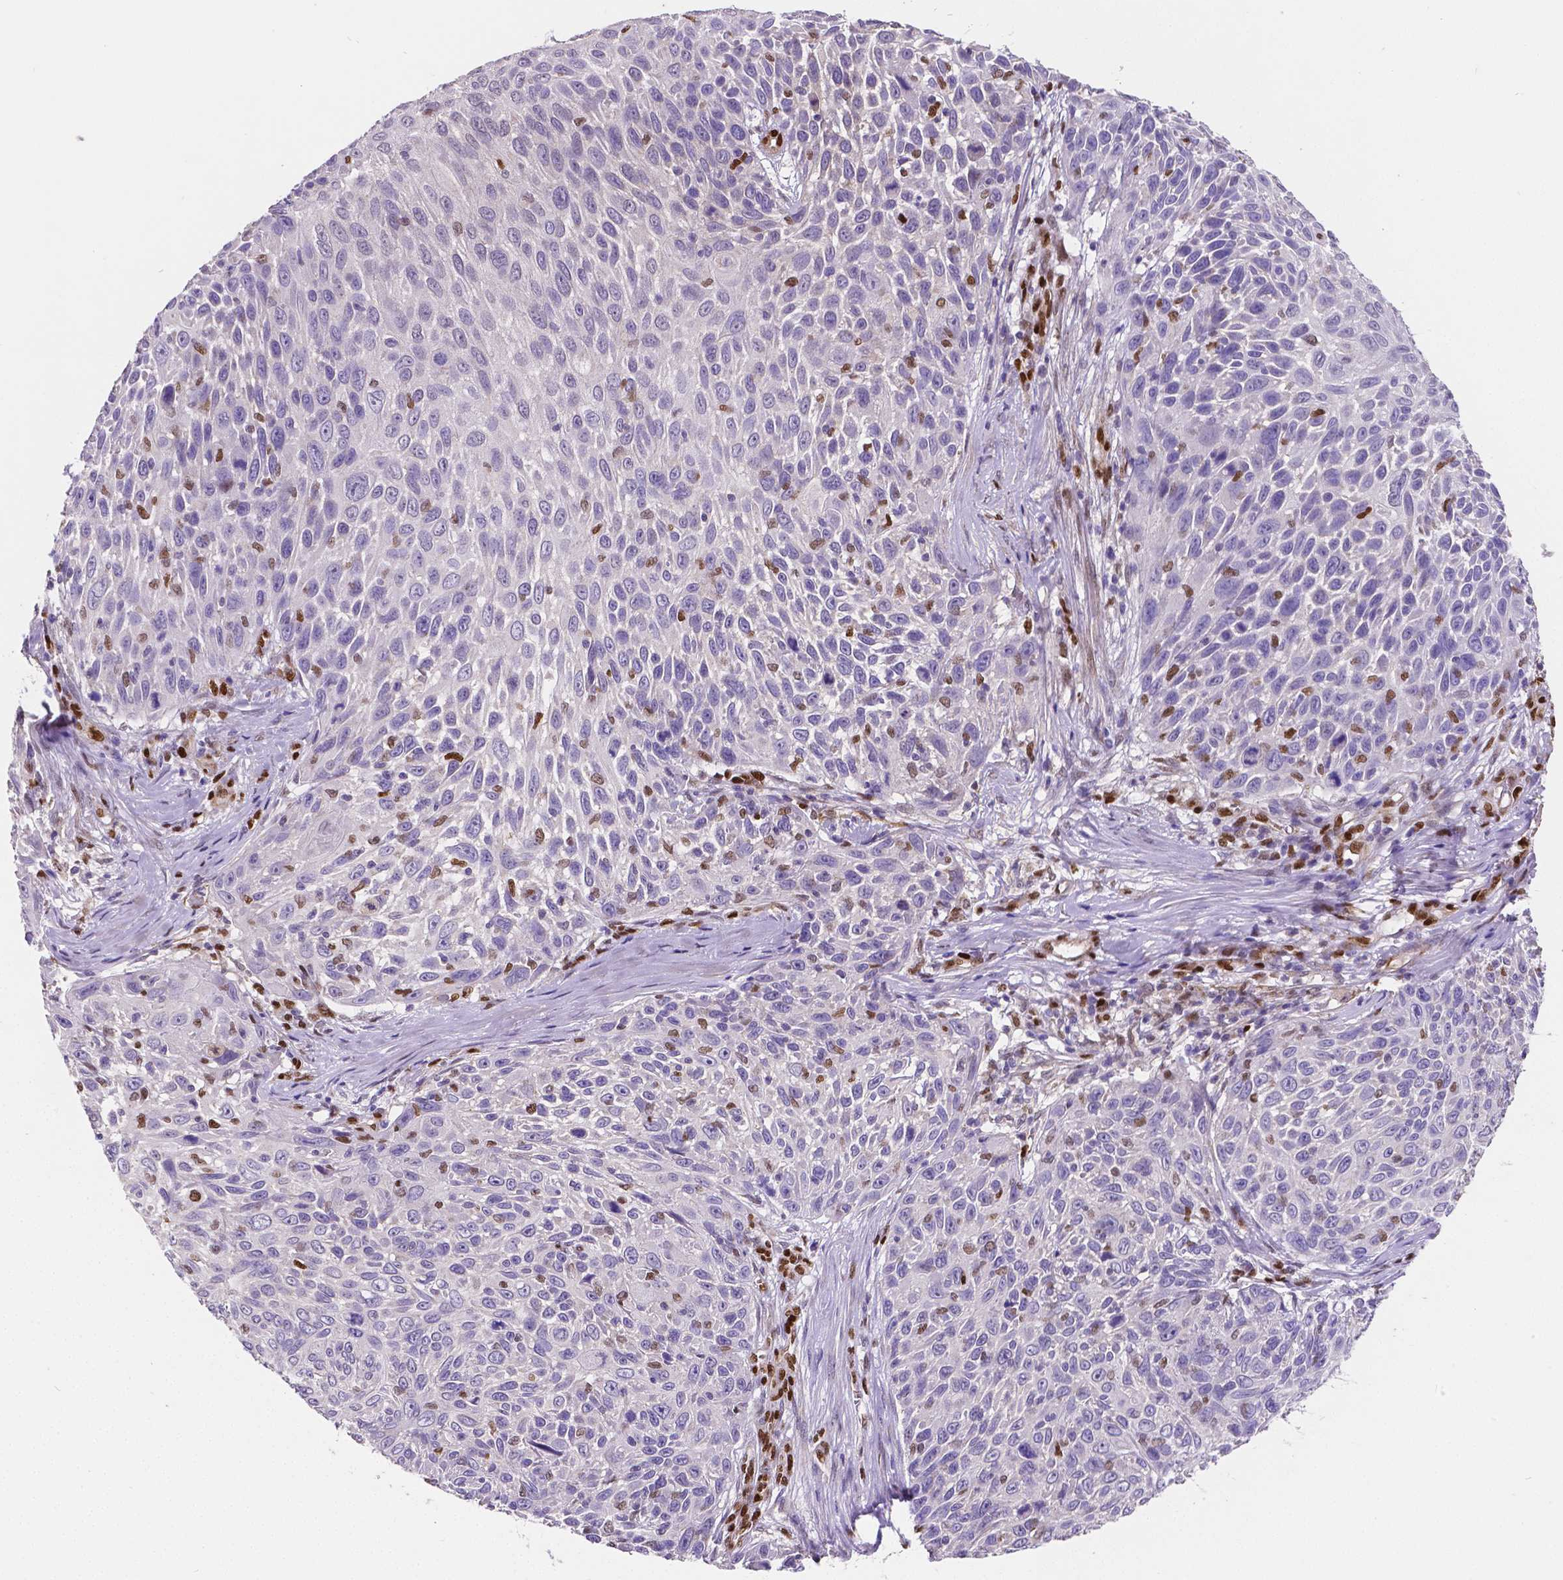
{"staining": {"intensity": "negative", "quantity": "none", "location": "none"}, "tissue": "skin cancer", "cell_type": "Tumor cells", "image_type": "cancer", "snomed": [{"axis": "morphology", "description": "Squamous cell carcinoma, NOS"}, {"axis": "topography", "description": "Skin"}], "caption": "Image shows no protein staining in tumor cells of squamous cell carcinoma (skin) tissue.", "gene": "MEF2C", "patient": {"sex": "male", "age": 92}}